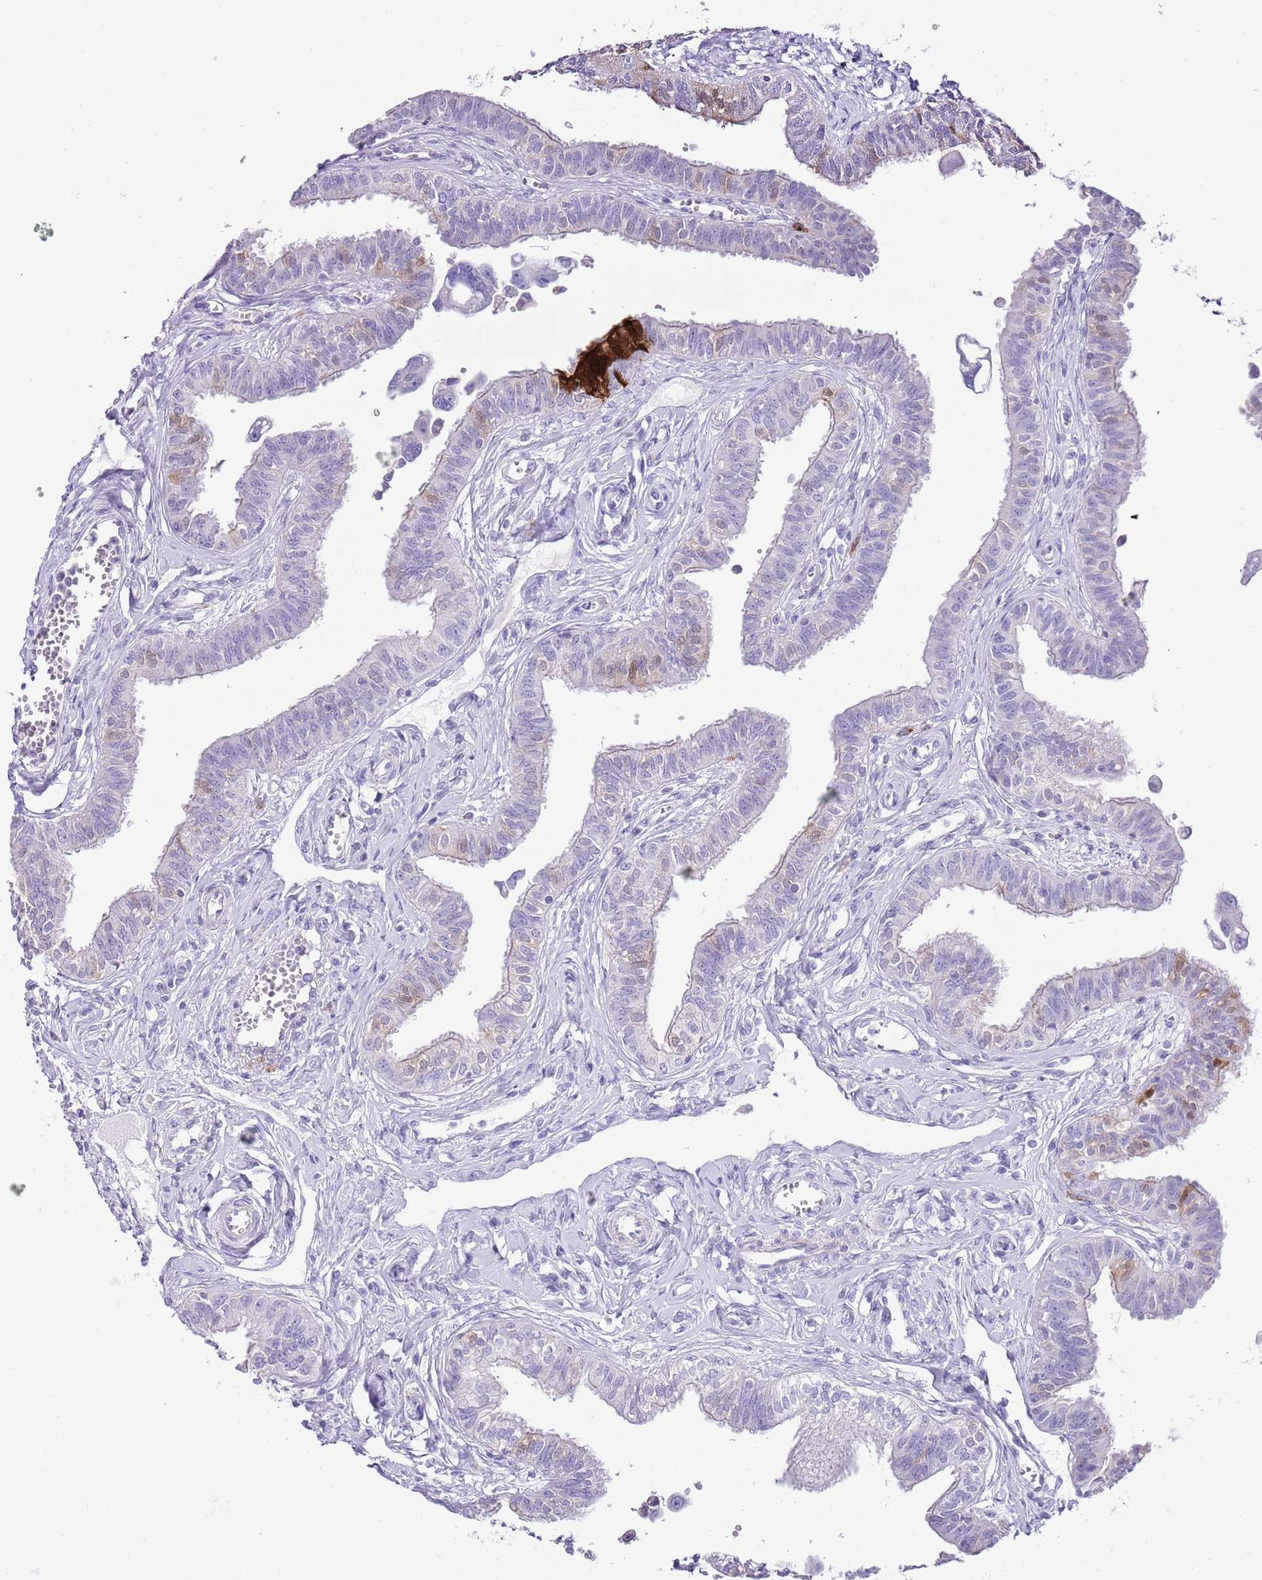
{"staining": {"intensity": "weak", "quantity": "<25%", "location": "cytoplasmic/membranous,nuclear"}, "tissue": "fallopian tube", "cell_type": "Glandular cells", "image_type": "normal", "snomed": [{"axis": "morphology", "description": "Normal tissue, NOS"}, {"axis": "morphology", "description": "Carcinoma, NOS"}, {"axis": "topography", "description": "Fallopian tube"}, {"axis": "topography", "description": "Ovary"}], "caption": "High magnification brightfield microscopy of normal fallopian tube stained with DAB (3,3'-diaminobenzidine) (brown) and counterstained with hematoxylin (blue): glandular cells show no significant expression.", "gene": "ALDH3A1", "patient": {"sex": "female", "age": 59}}